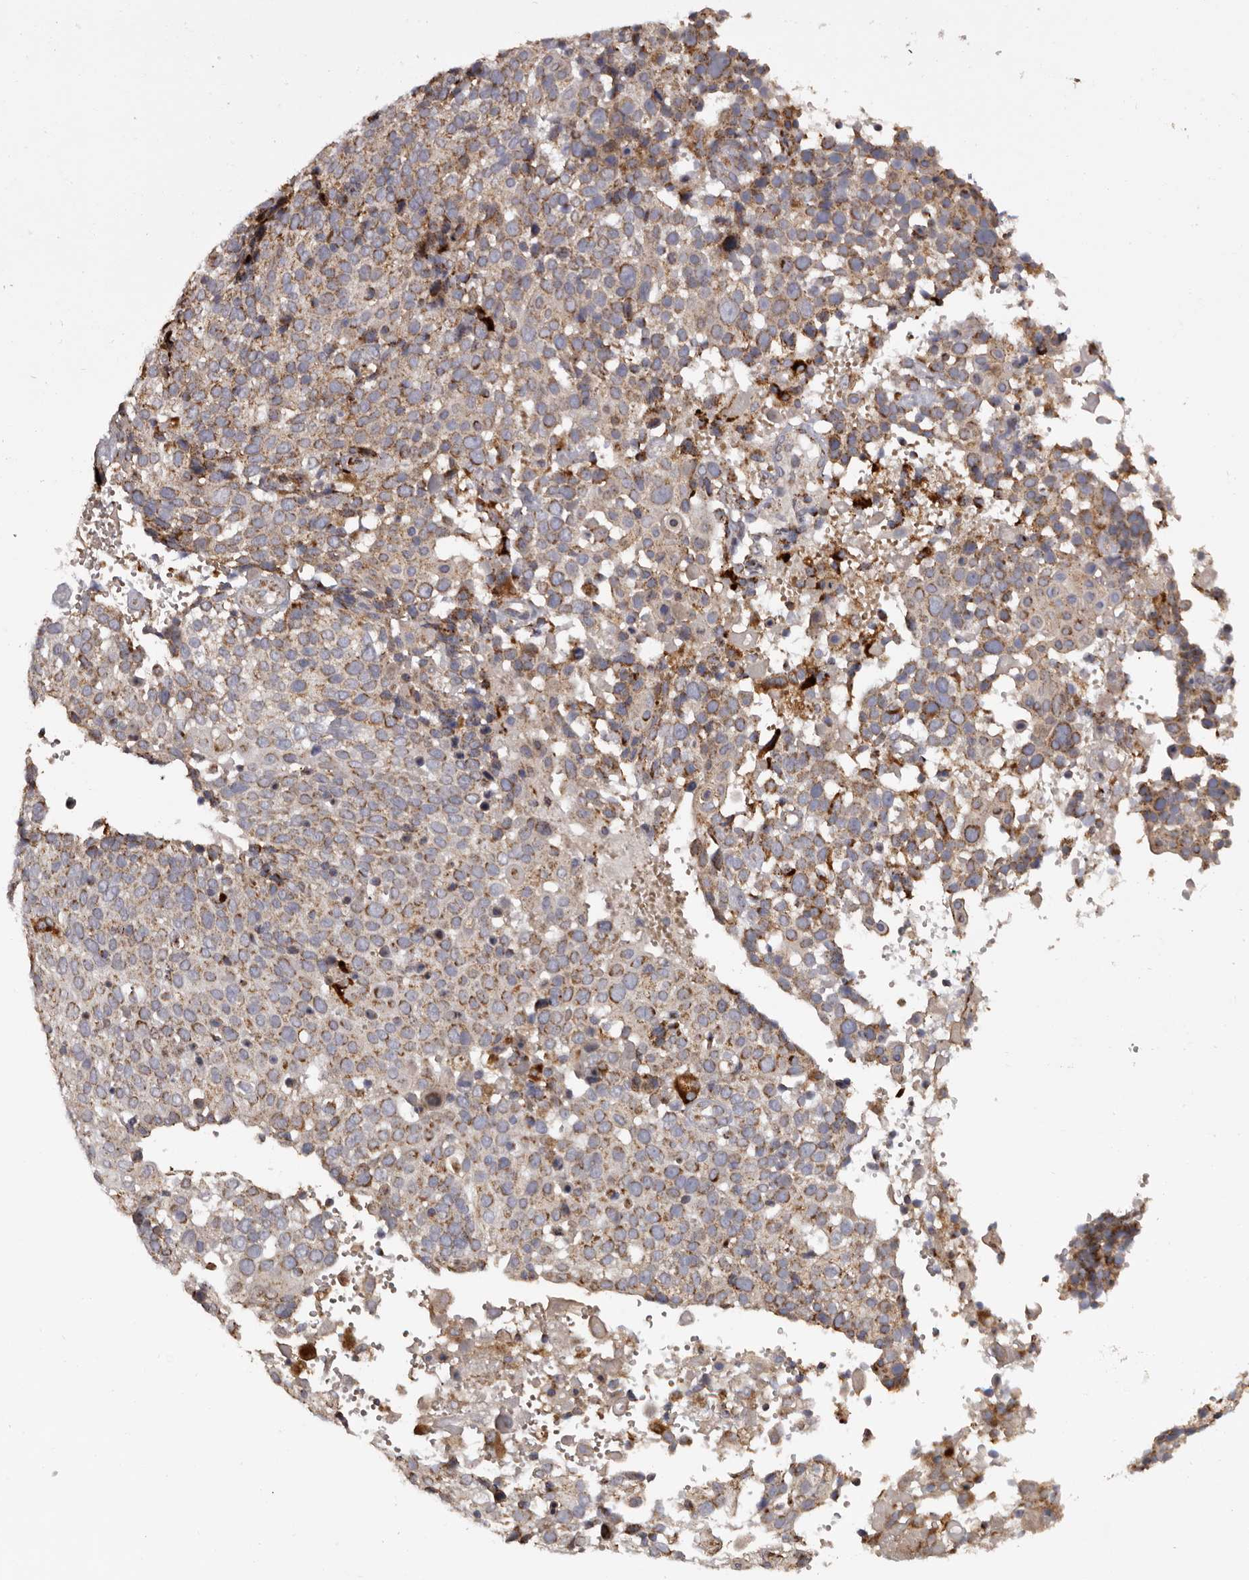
{"staining": {"intensity": "moderate", "quantity": ">75%", "location": "cytoplasmic/membranous"}, "tissue": "cervical cancer", "cell_type": "Tumor cells", "image_type": "cancer", "snomed": [{"axis": "morphology", "description": "Squamous cell carcinoma, NOS"}, {"axis": "topography", "description": "Cervix"}], "caption": "Immunohistochemistry (IHC) photomicrograph of human squamous cell carcinoma (cervical) stained for a protein (brown), which reveals medium levels of moderate cytoplasmic/membranous staining in about >75% of tumor cells.", "gene": "MECR", "patient": {"sex": "female", "age": 74}}